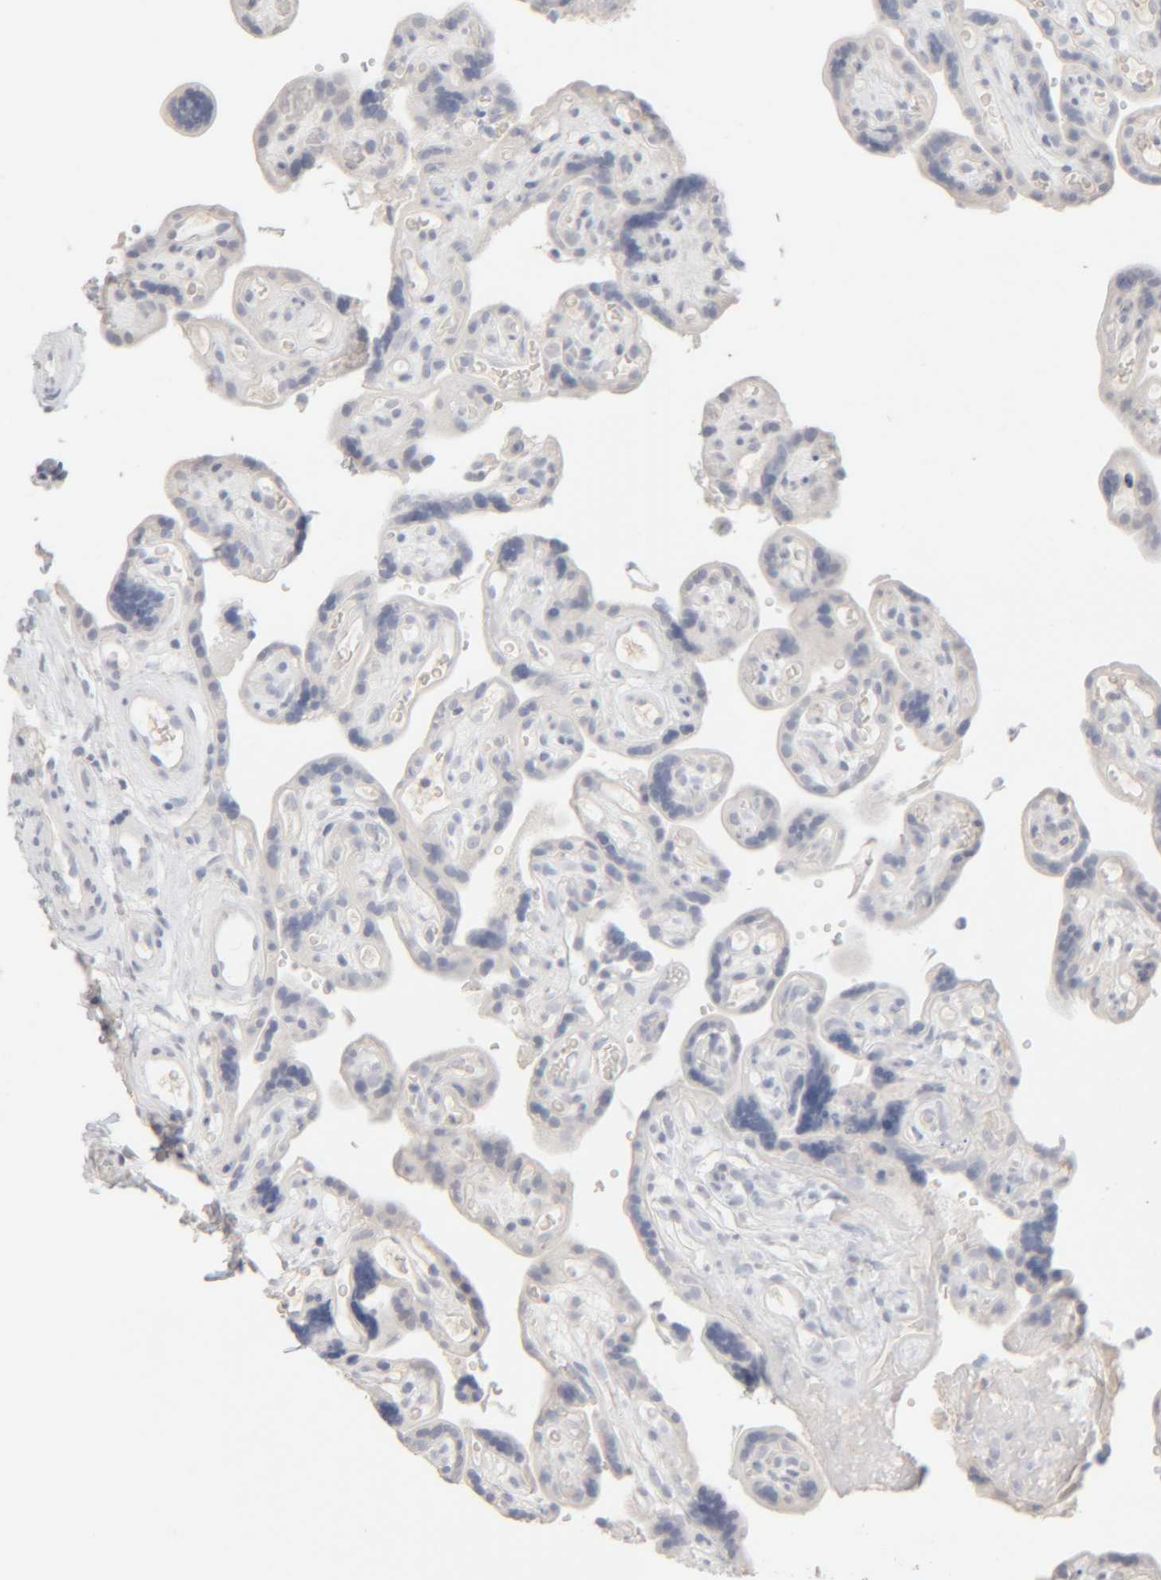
{"staining": {"intensity": "negative", "quantity": "none", "location": "none"}, "tissue": "placenta", "cell_type": "Decidual cells", "image_type": "normal", "snomed": [{"axis": "morphology", "description": "Normal tissue, NOS"}, {"axis": "topography", "description": "Placenta"}], "caption": "The immunohistochemistry histopathology image has no significant positivity in decidual cells of placenta. The staining is performed using DAB brown chromogen with nuclei counter-stained in using hematoxylin.", "gene": "RIDA", "patient": {"sex": "female", "age": 30}}